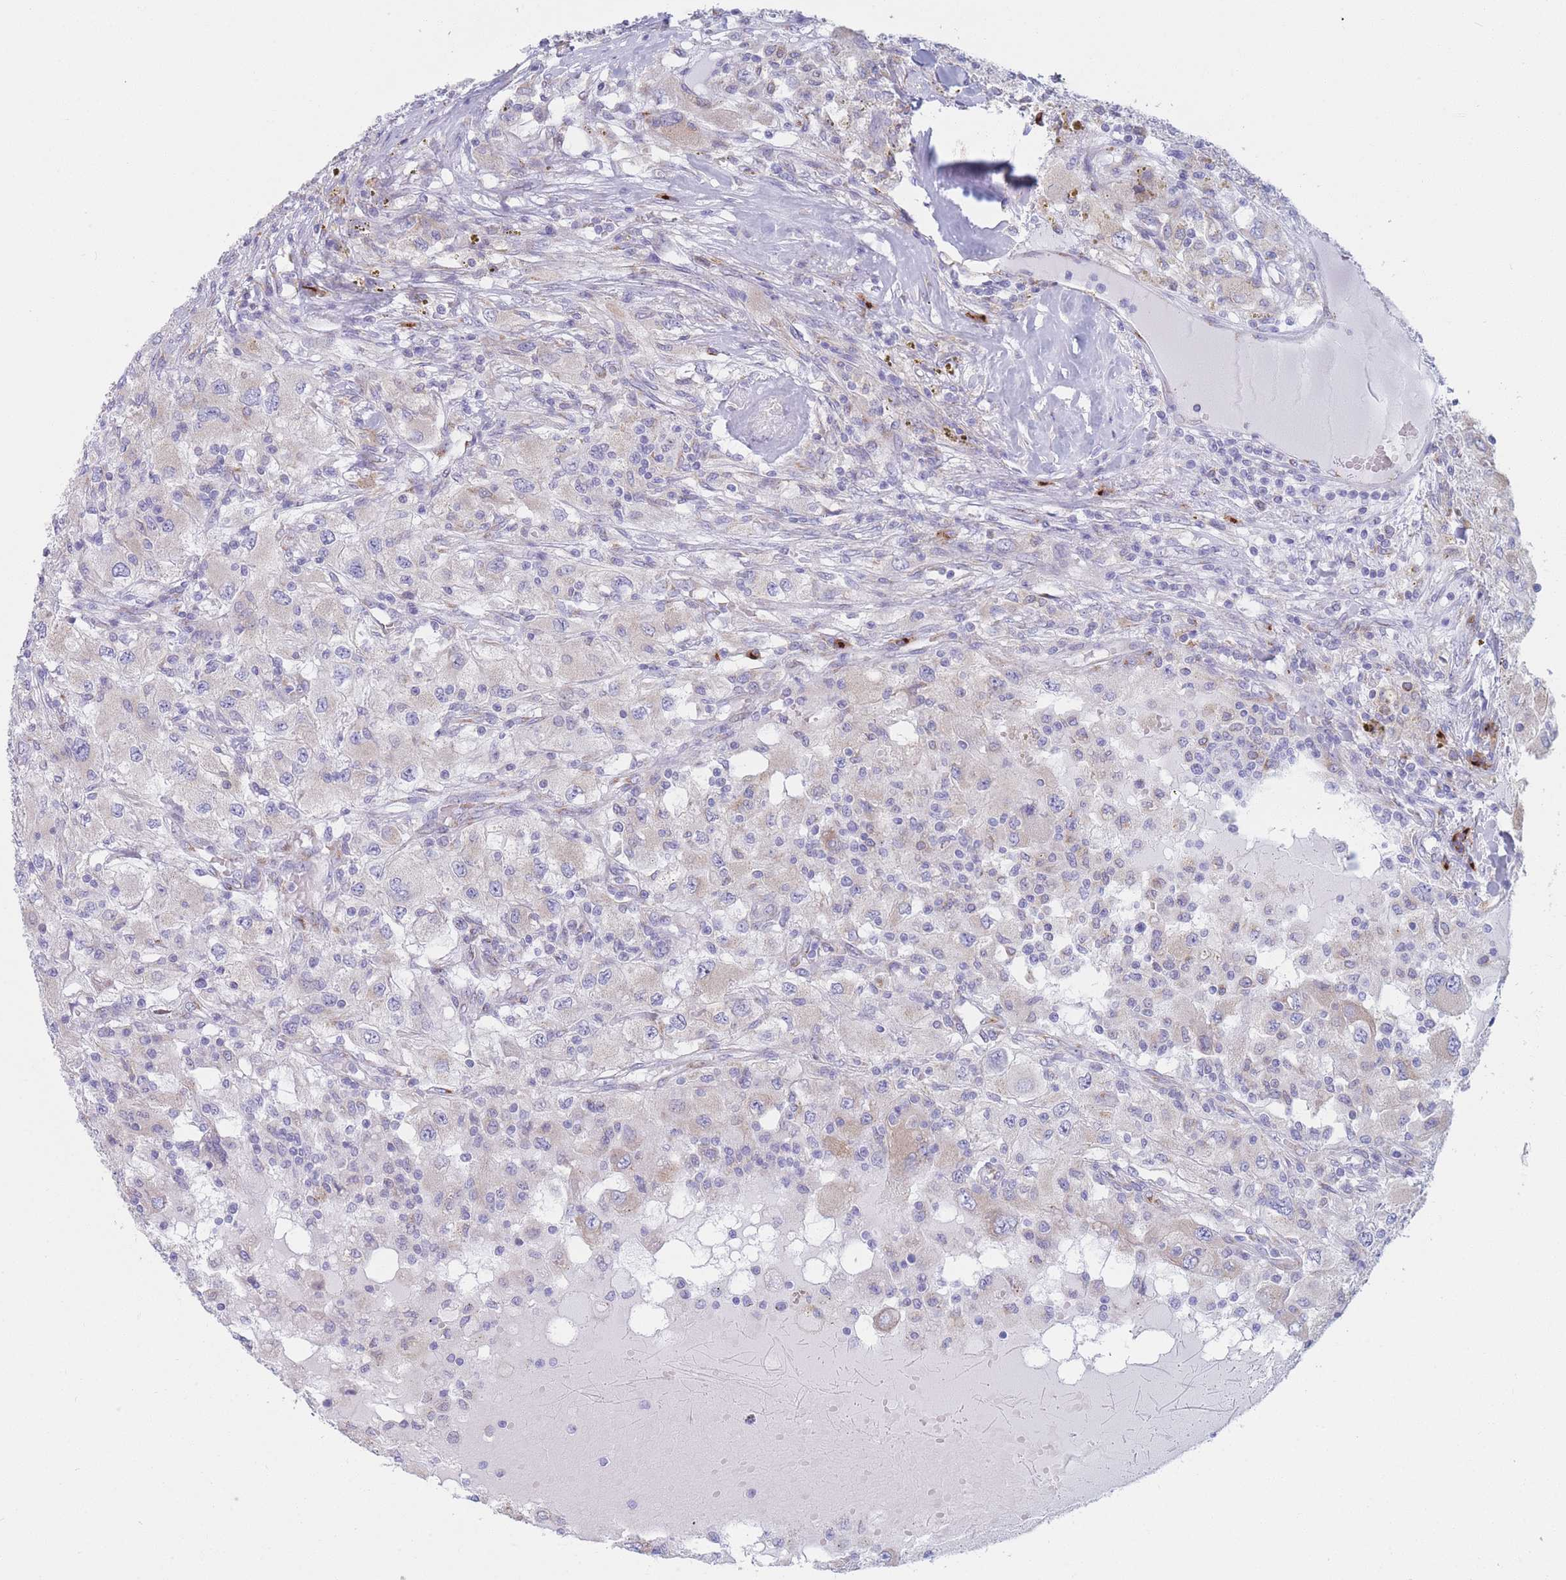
{"staining": {"intensity": "weak", "quantity": "<25%", "location": "cytoplasmic/membranous"}, "tissue": "renal cancer", "cell_type": "Tumor cells", "image_type": "cancer", "snomed": [{"axis": "morphology", "description": "Adenocarcinoma, NOS"}, {"axis": "topography", "description": "Kidney"}], "caption": "DAB immunohistochemical staining of human renal cancer demonstrates no significant staining in tumor cells.", "gene": "MRPL30", "patient": {"sex": "female", "age": 67}}